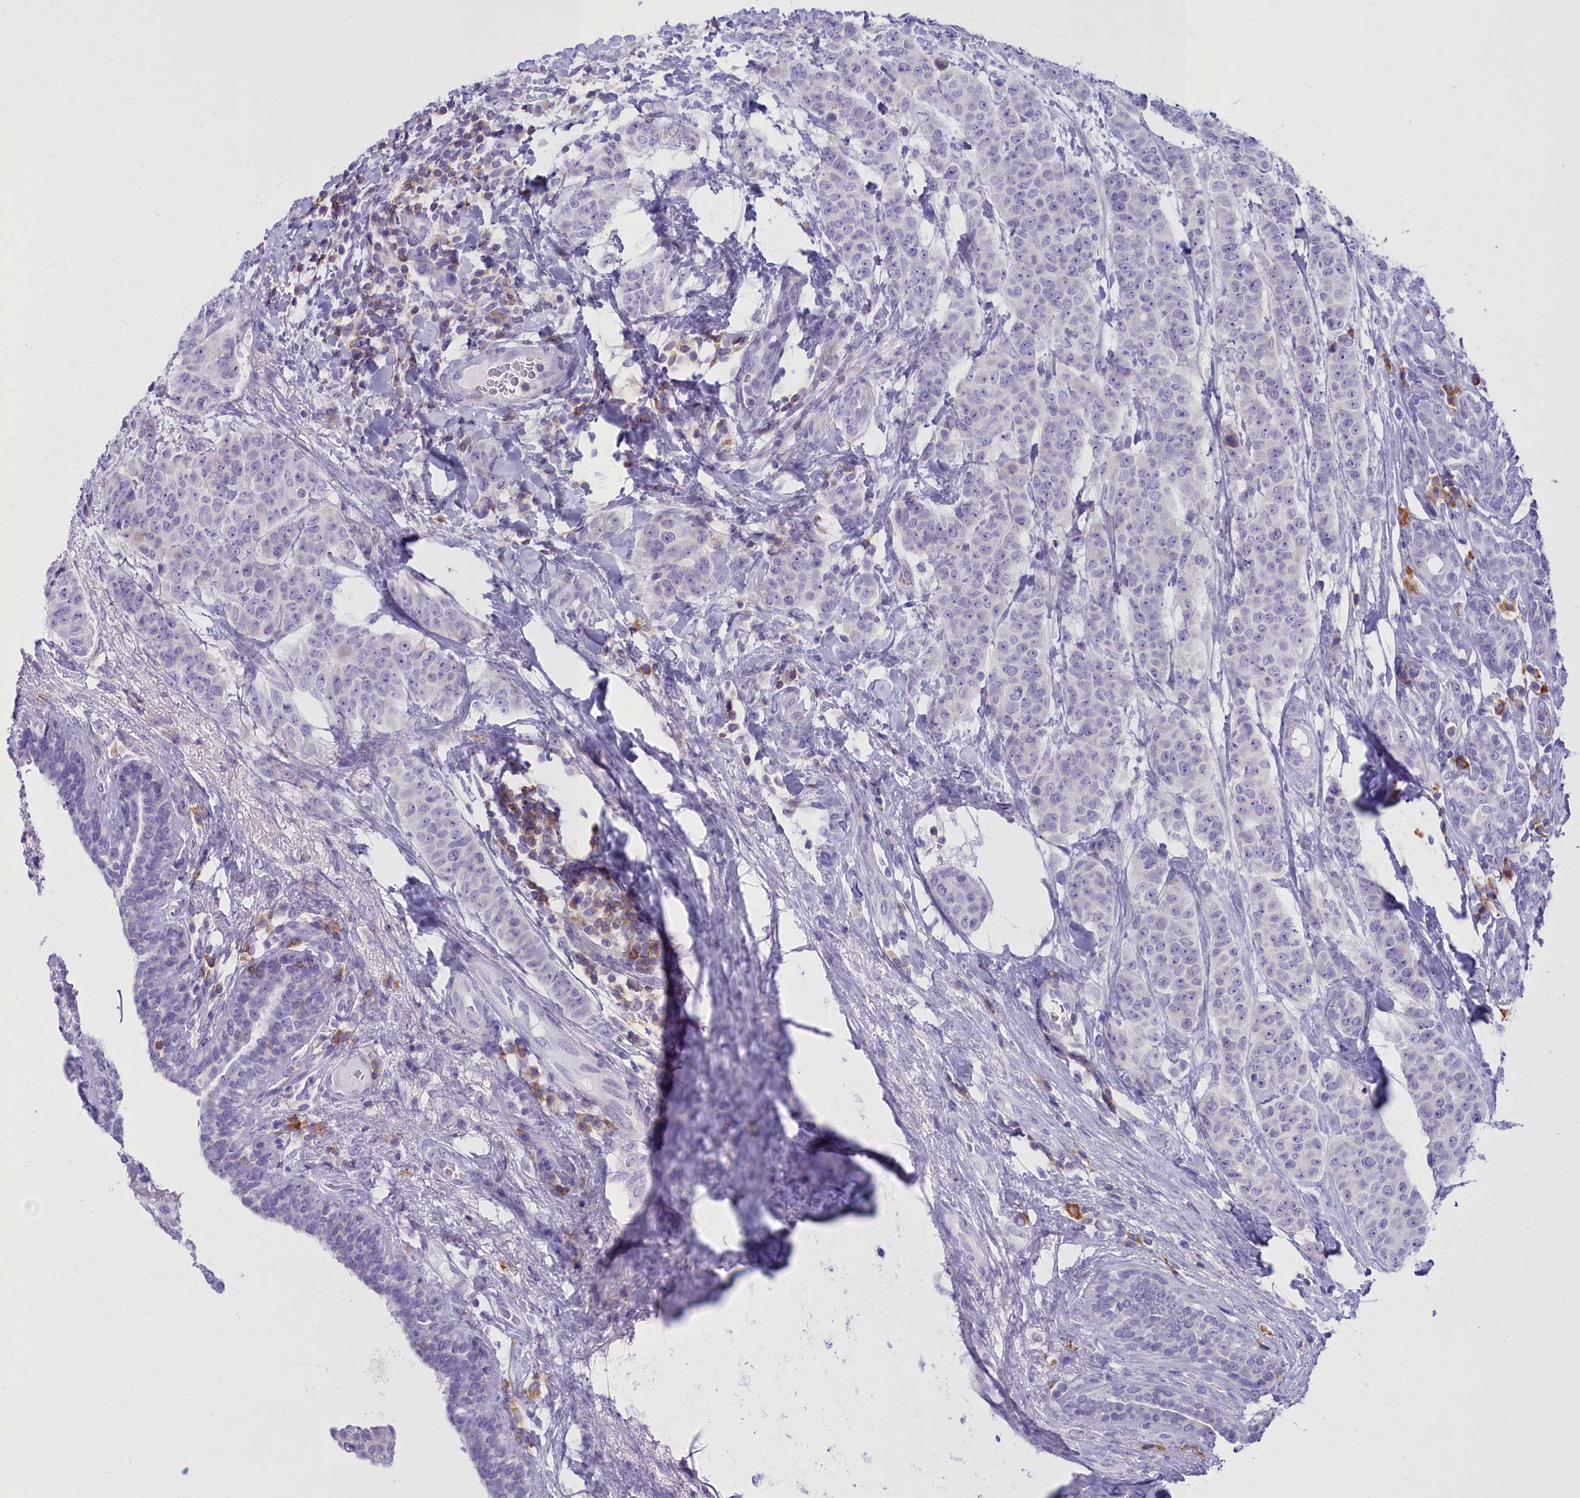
{"staining": {"intensity": "negative", "quantity": "none", "location": "none"}, "tissue": "breast cancer", "cell_type": "Tumor cells", "image_type": "cancer", "snomed": [{"axis": "morphology", "description": "Duct carcinoma"}, {"axis": "topography", "description": "Breast"}], "caption": "The histopathology image demonstrates no significant positivity in tumor cells of breast cancer. (Stains: DAB (3,3'-diaminobenzidine) immunohistochemistry with hematoxylin counter stain, Microscopy: brightfield microscopy at high magnification).", "gene": "CD5", "patient": {"sex": "female", "age": 40}}